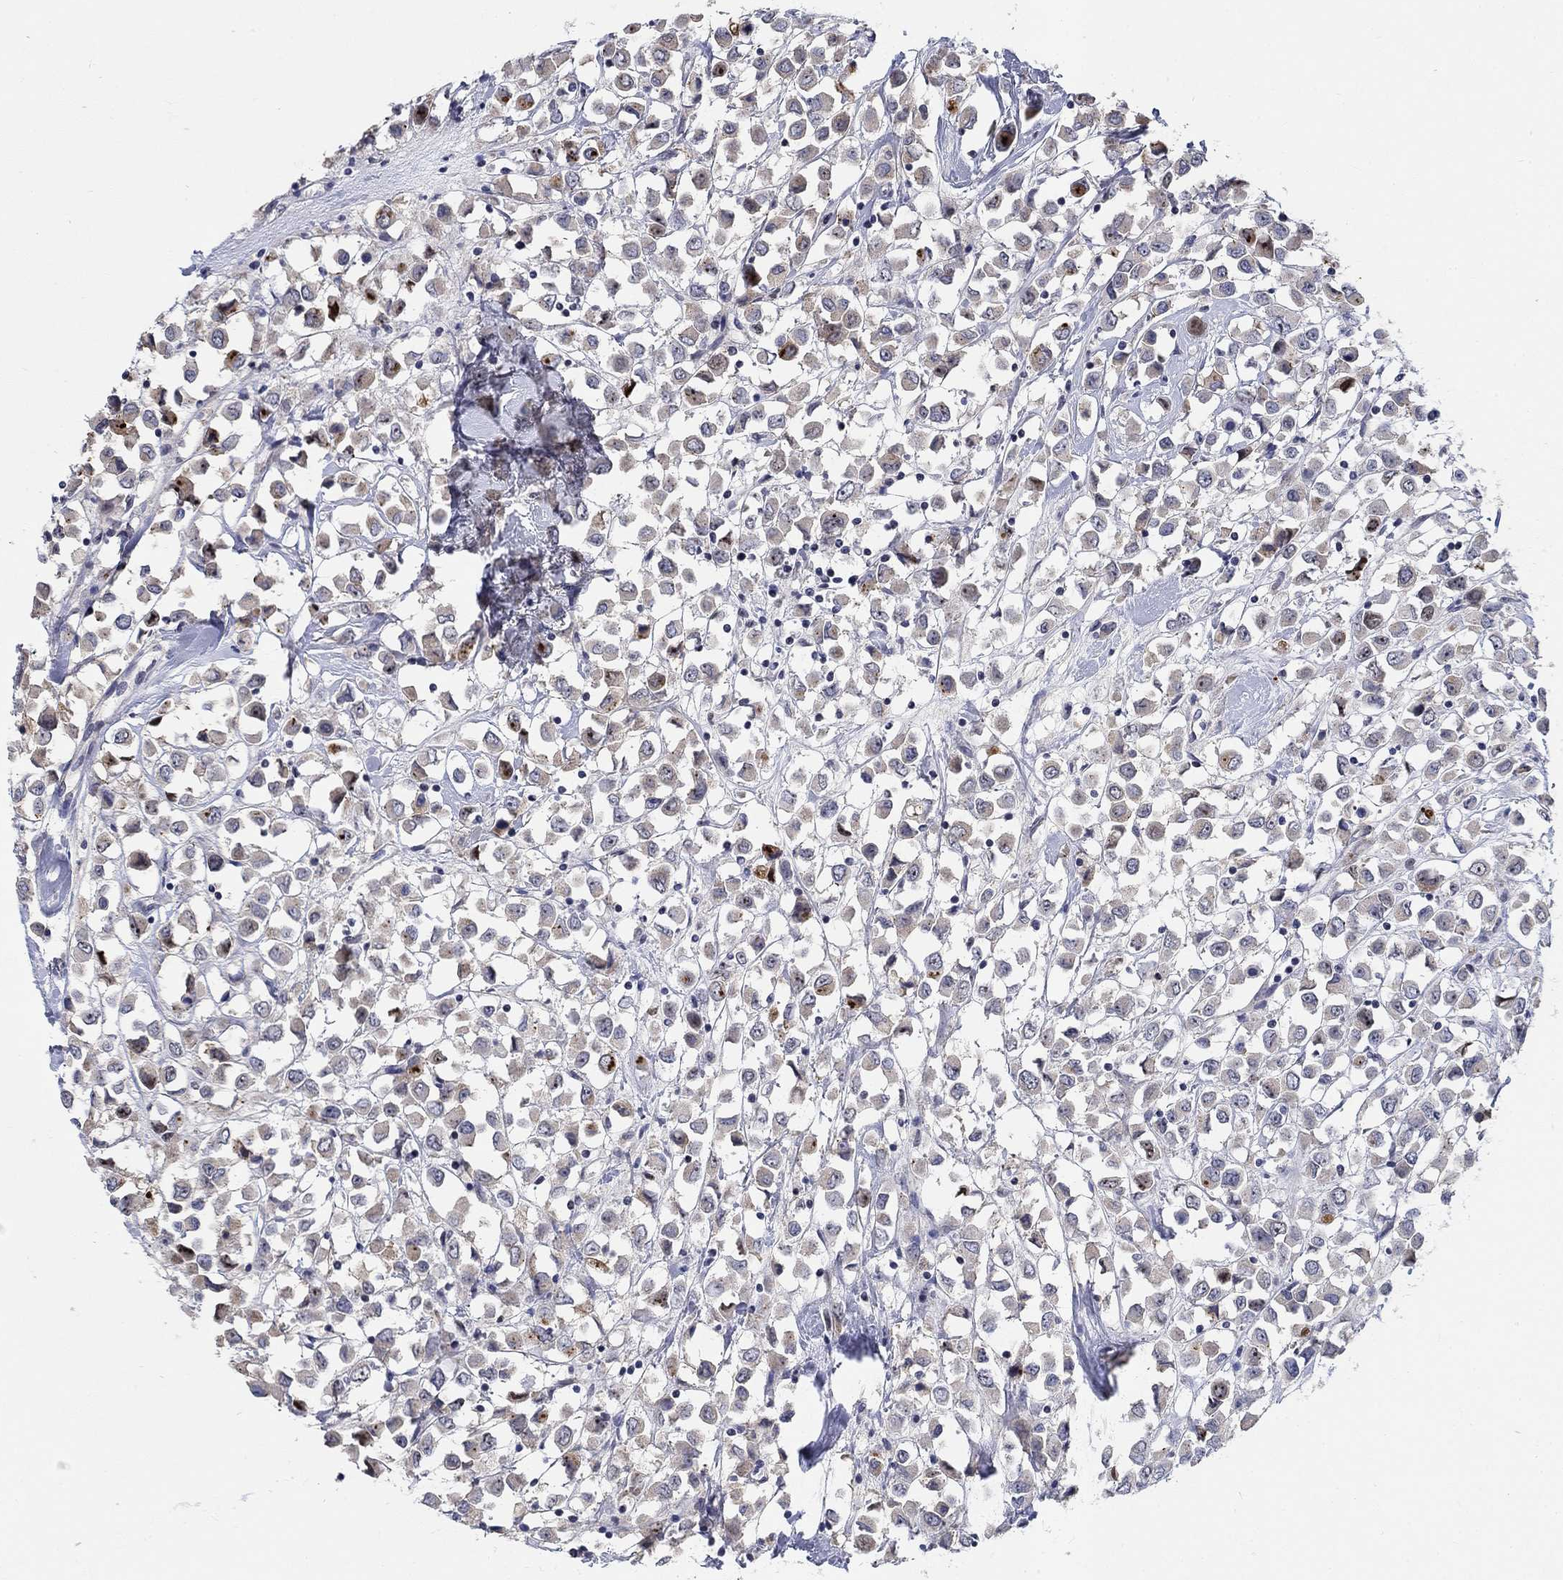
{"staining": {"intensity": "strong", "quantity": "<25%", "location": "cytoplasmic/membranous,nuclear"}, "tissue": "breast cancer", "cell_type": "Tumor cells", "image_type": "cancer", "snomed": [{"axis": "morphology", "description": "Duct carcinoma"}, {"axis": "topography", "description": "Breast"}], "caption": "Tumor cells show medium levels of strong cytoplasmic/membranous and nuclear positivity in approximately <25% of cells in breast cancer.", "gene": "SMIM18", "patient": {"sex": "female", "age": 61}}